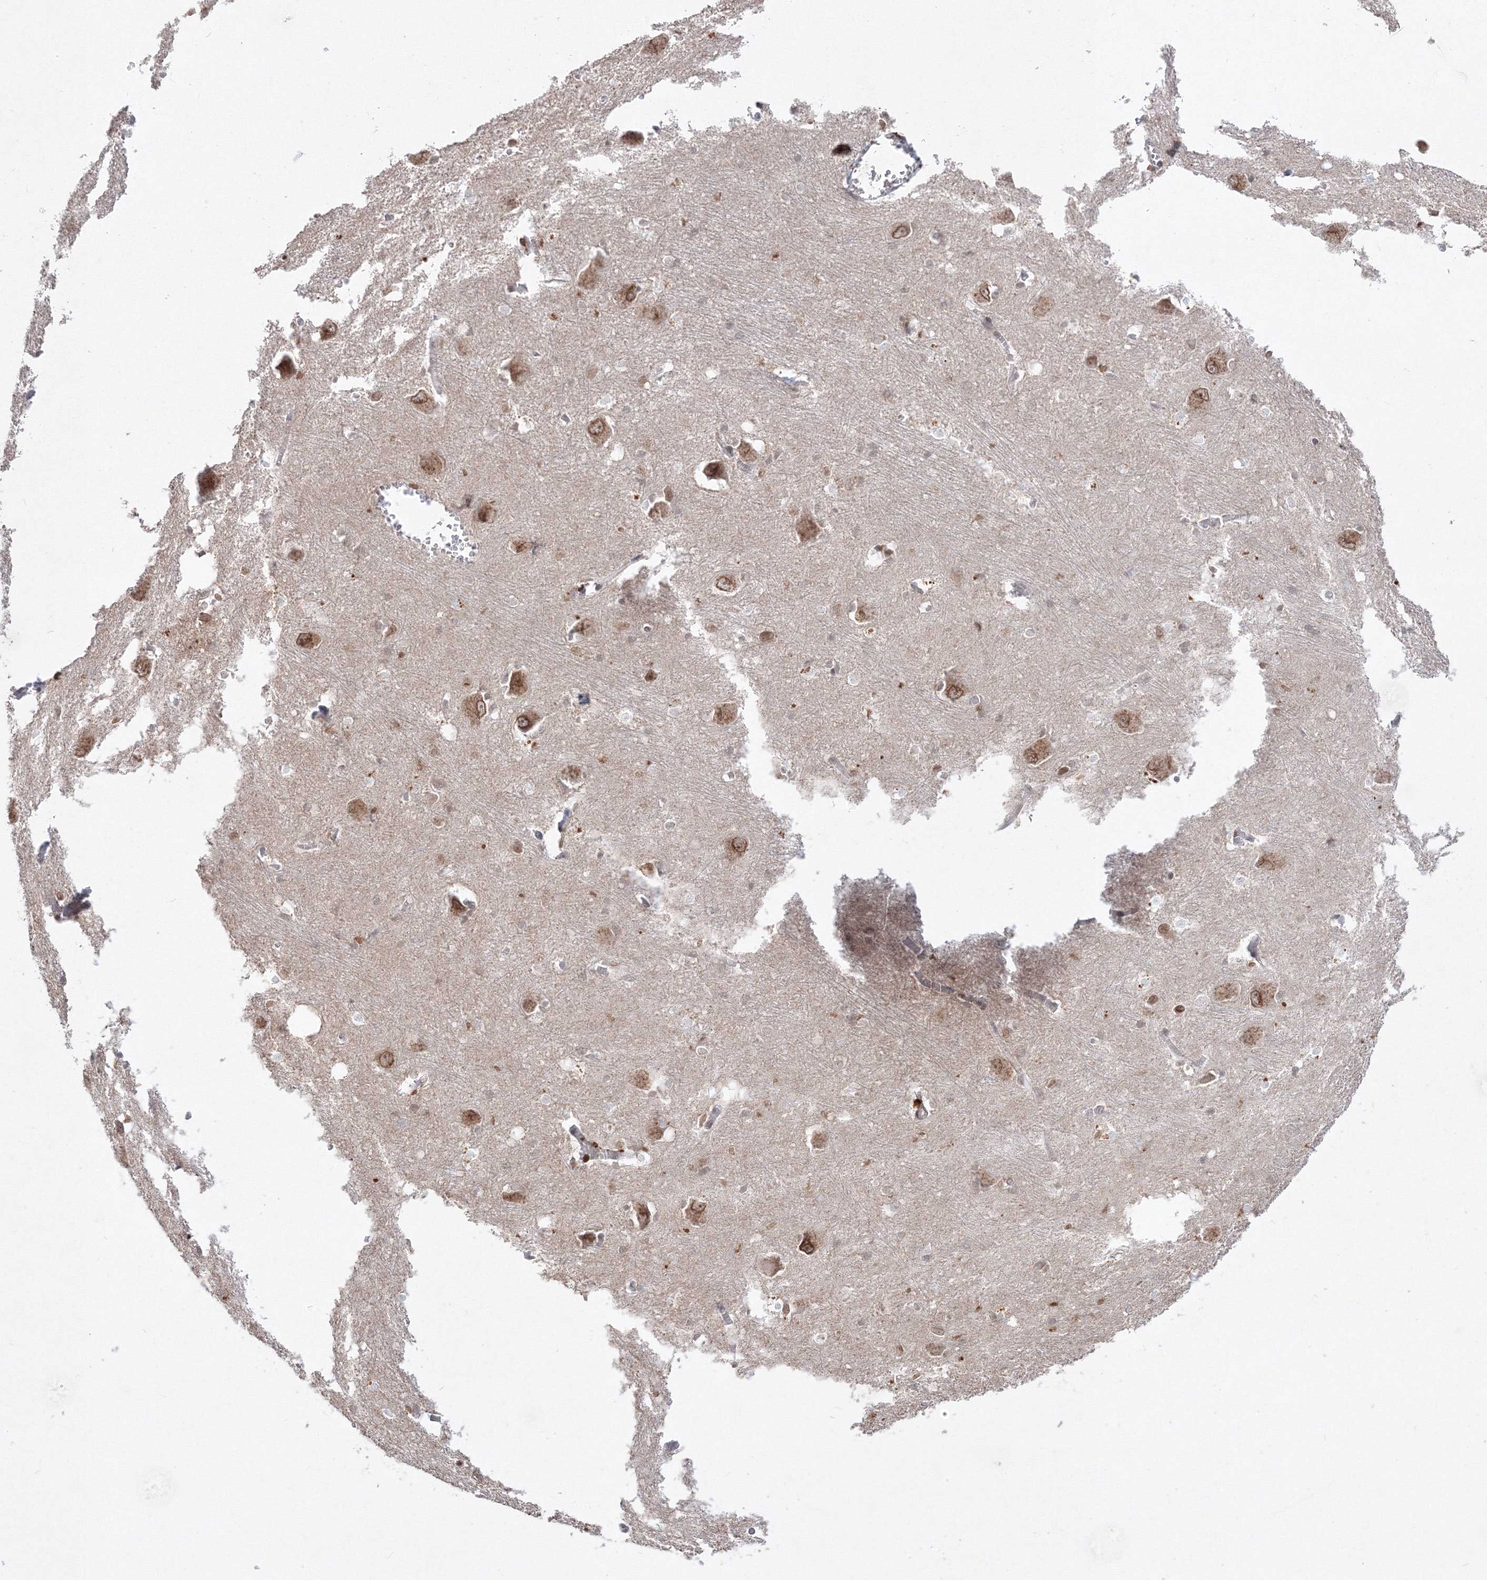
{"staining": {"intensity": "moderate", "quantity": "<25%", "location": "cytoplasmic/membranous,nuclear"}, "tissue": "caudate", "cell_type": "Glial cells", "image_type": "normal", "snomed": [{"axis": "morphology", "description": "Normal tissue, NOS"}, {"axis": "topography", "description": "Lateral ventricle wall"}], "caption": "This photomicrograph exhibits immunohistochemistry (IHC) staining of unremarkable human caudate, with low moderate cytoplasmic/membranous,nuclear staining in about <25% of glial cells.", "gene": "TMEM50B", "patient": {"sex": "male", "age": 37}}